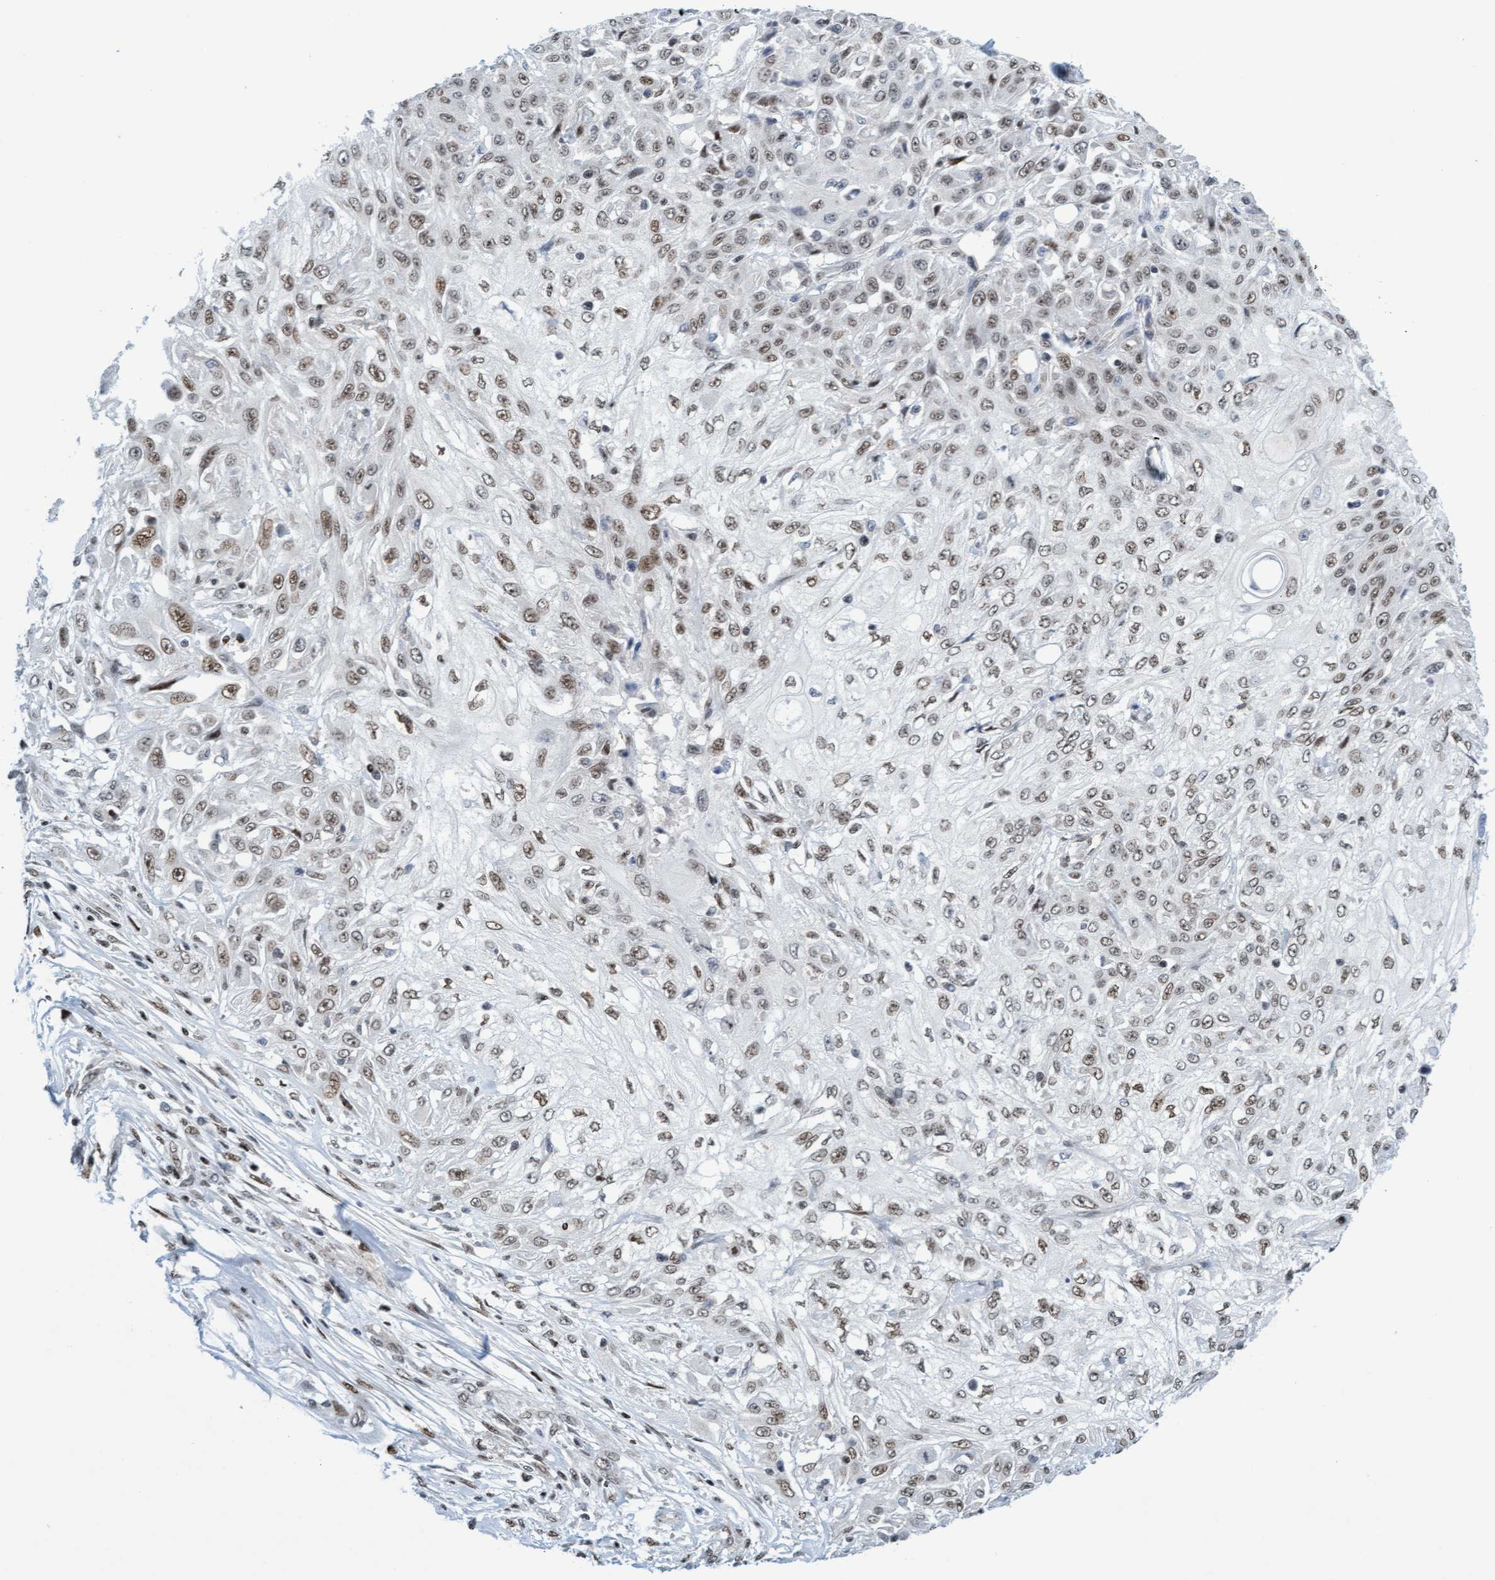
{"staining": {"intensity": "weak", "quantity": ">75%", "location": "nuclear"}, "tissue": "skin cancer", "cell_type": "Tumor cells", "image_type": "cancer", "snomed": [{"axis": "morphology", "description": "Squamous cell carcinoma, NOS"}, {"axis": "morphology", "description": "Squamous cell carcinoma, metastatic, NOS"}, {"axis": "topography", "description": "Skin"}, {"axis": "topography", "description": "Lymph node"}], "caption": "This image displays IHC staining of human skin metastatic squamous cell carcinoma, with low weak nuclear staining in approximately >75% of tumor cells.", "gene": "GLRX2", "patient": {"sex": "male", "age": 75}}